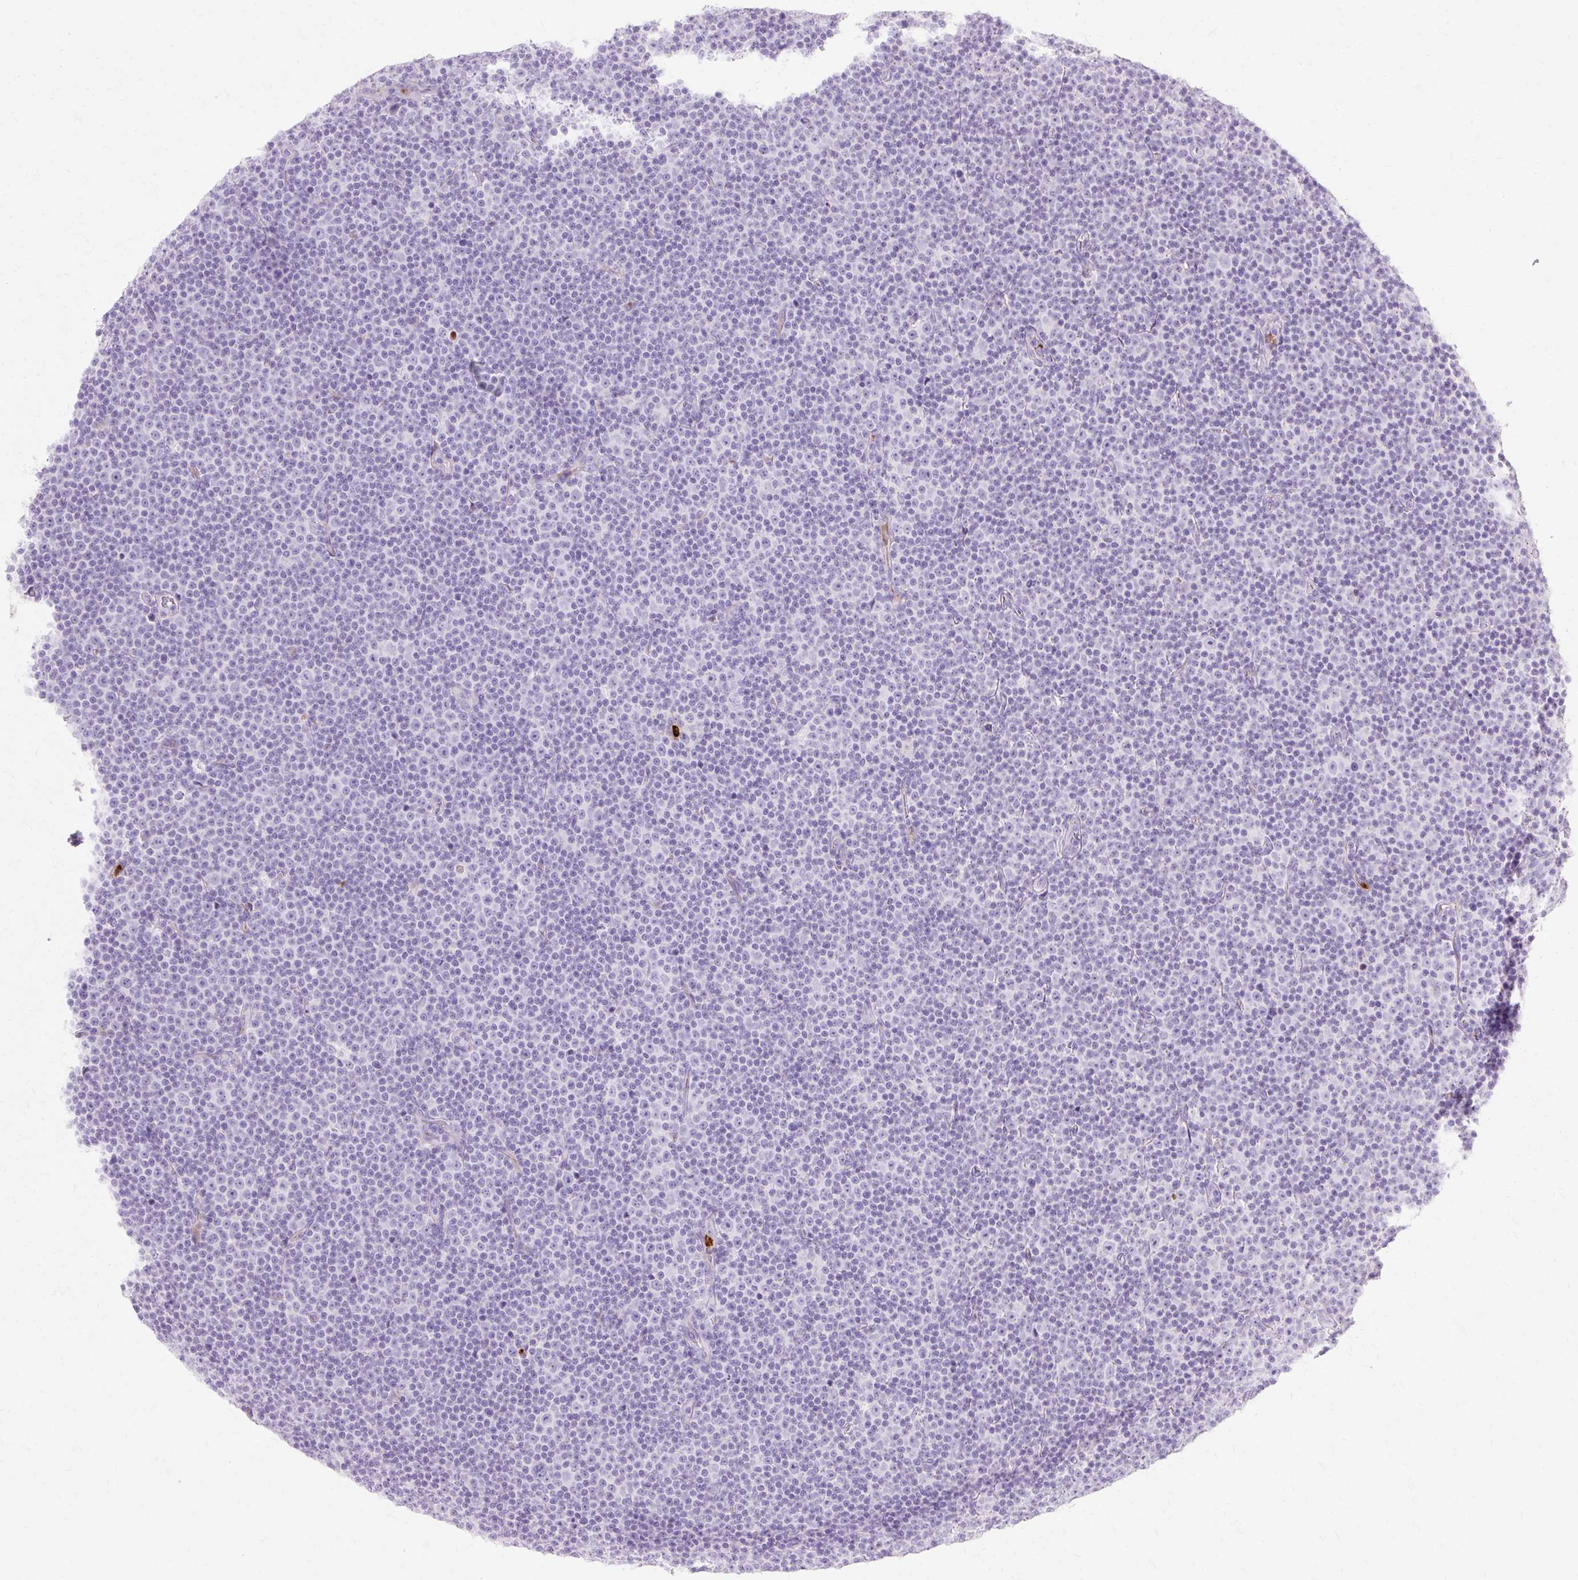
{"staining": {"intensity": "negative", "quantity": "none", "location": "none"}, "tissue": "lymphoma", "cell_type": "Tumor cells", "image_type": "cancer", "snomed": [{"axis": "morphology", "description": "Malignant lymphoma, non-Hodgkin's type, Low grade"}, {"axis": "topography", "description": "Lymph node"}], "caption": "Immunohistochemistry photomicrograph of low-grade malignant lymphoma, non-Hodgkin's type stained for a protein (brown), which reveals no staining in tumor cells.", "gene": "DEFA1", "patient": {"sex": "female", "age": 67}}